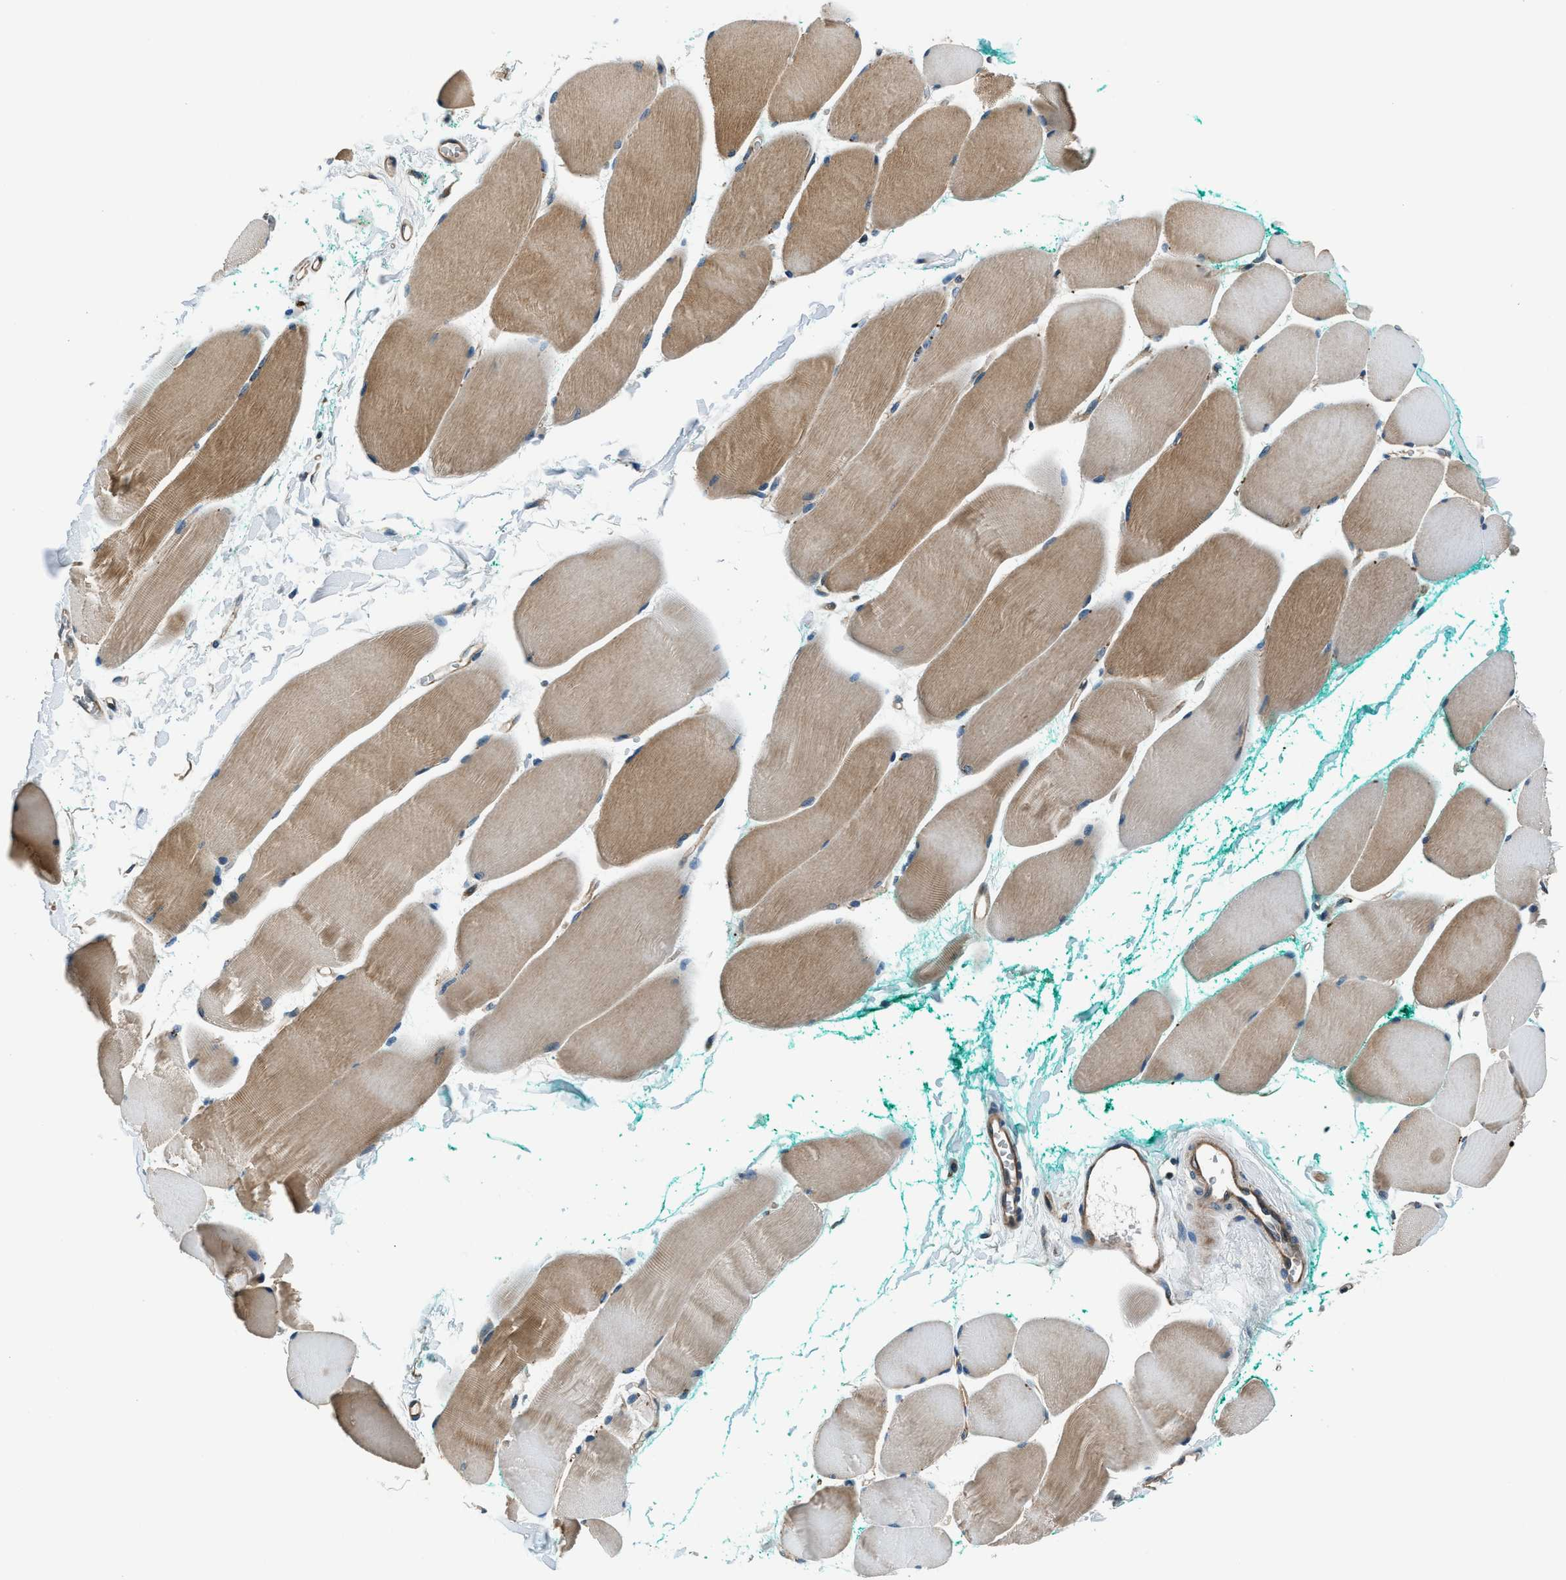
{"staining": {"intensity": "moderate", "quantity": ">75%", "location": "cytoplasmic/membranous"}, "tissue": "skeletal muscle", "cell_type": "Myocytes", "image_type": "normal", "snomed": [{"axis": "morphology", "description": "Normal tissue, NOS"}, {"axis": "morphology", "description": "Squamous cell carcinoma, NOS"}, {"axis": "topography", "description": "Skeletal muscle"}], "caption": "The photomicrograph reveals staining of normal skeletal muscle, revealing moderate cytoplasmic/membranous protein positivity (brown color) within myocytes. (IHC, brightfield microscopy, high magnification).", "gene": "SLC19A2", "patient": {"sex": "male", "age": 51}}